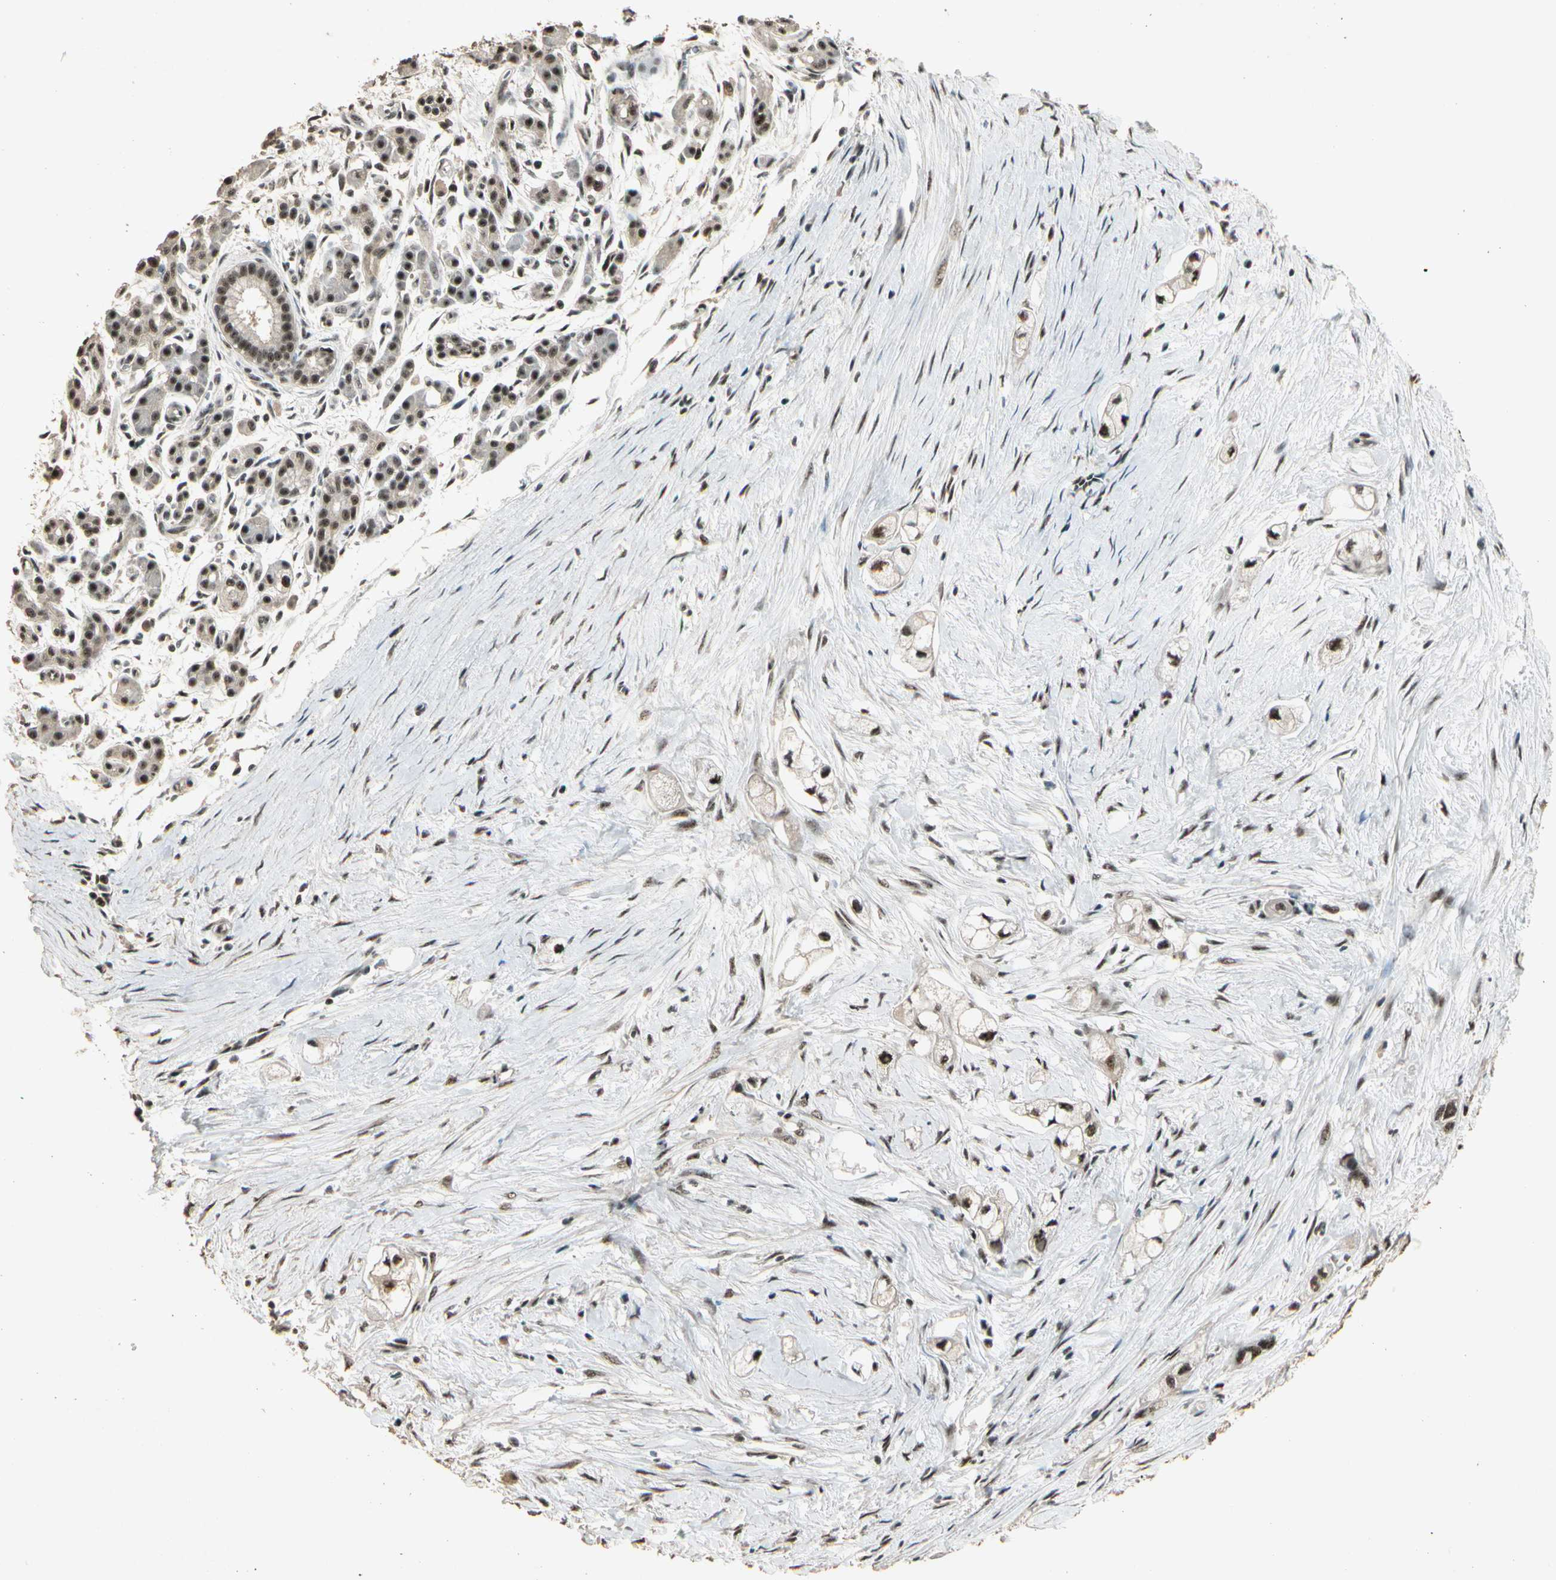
{"staining": {"intensity": "moderate", "quantity": ">75%", "location": "nuclear"}, "tissue": "pancreatic cancer", "cell_type": "Tumor cells", "image_type": "cancer", "snomed": [{"axis": "morphology", "description": "Adenocarcinoma, NOS"}, {"axis": "topography", "description": "Pancreas"}], "caption": "The micrograph demonstrates a brown stain indicating the presence of a protein in the nuclear of tumor cells in adenocarcinoma (pancreatic). Using DAB (3,3'-diaminobenzidine) (brown) and hematoxylin (blue) stains, captured at high magnification using brightfield microscopy.", "gene": "RBM25", "patient": {"sex": "male", "age": 74}}